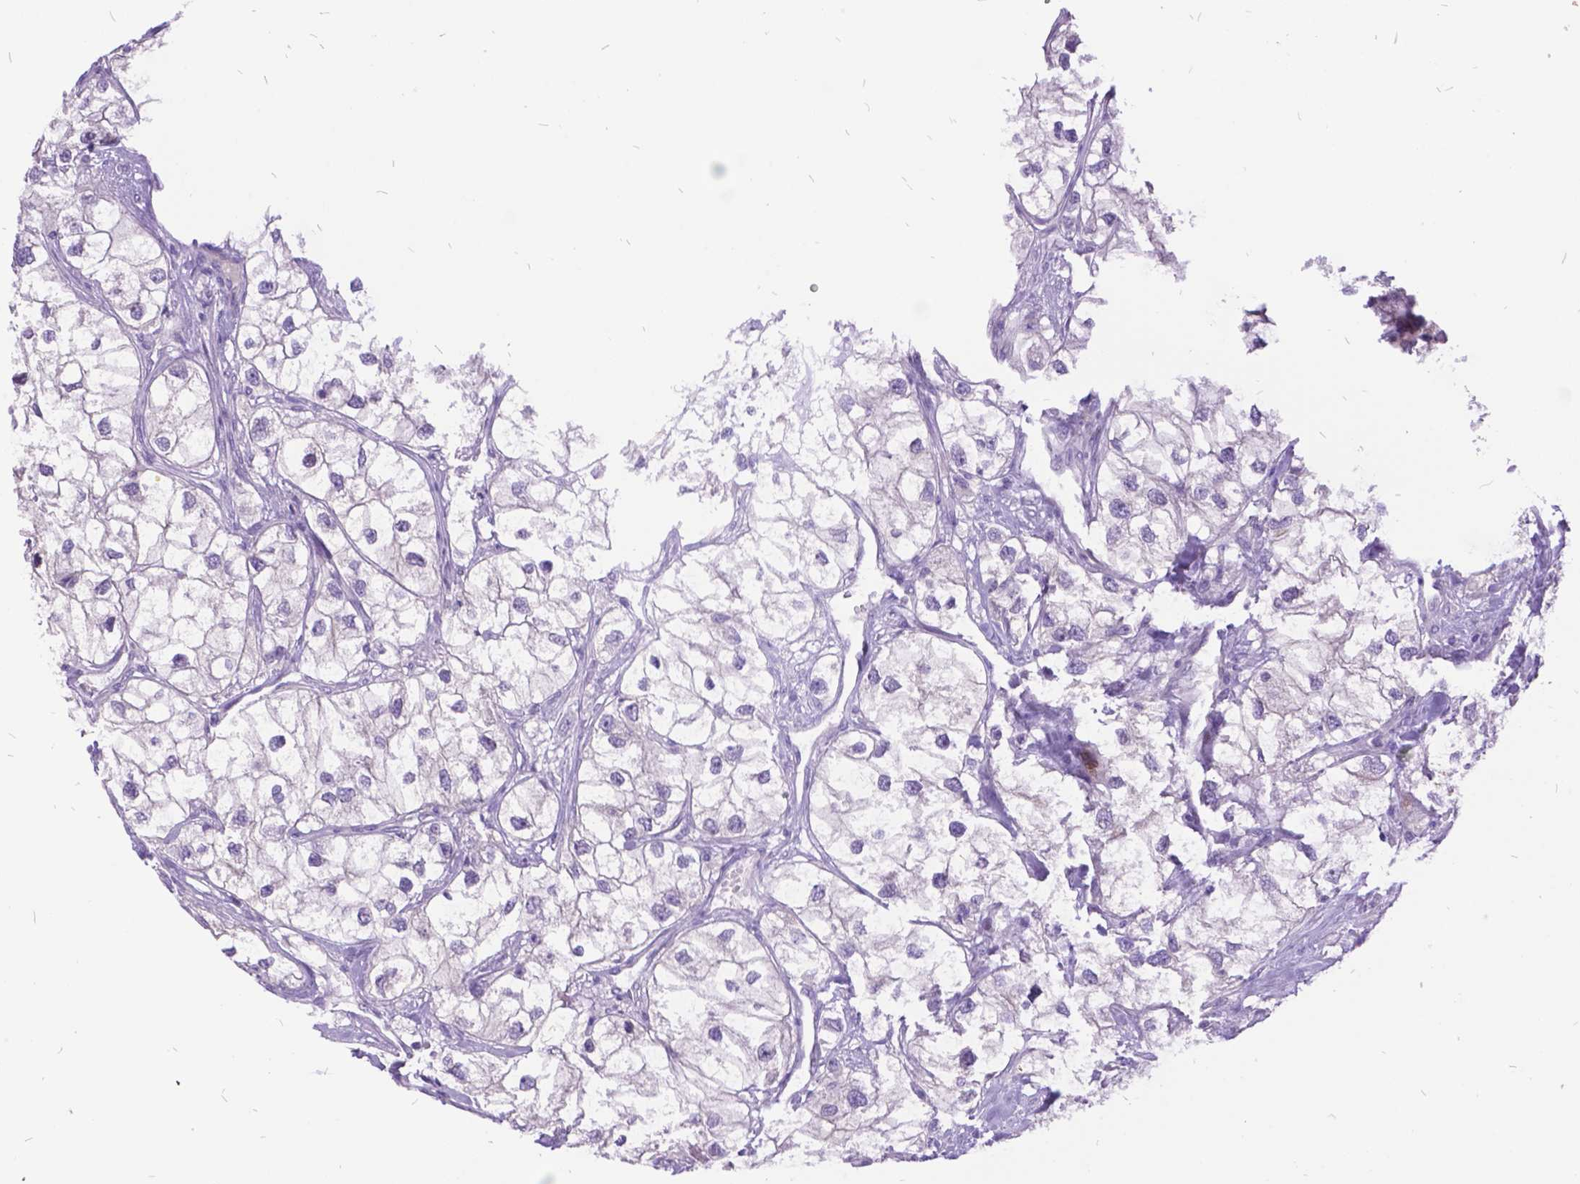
{"staining": {"intensity": "negative", "quantity": "none", "location": "none"}, "tissue": "renal cancer", "cell_type": "Tumor cells", "image_type": "cancer", "snomed": [{"axis": "morphology", "description": "Adenocarcinoma, NOS"}, {"axis": "topography", "description": "Kidney"}], "caption": "Histopathology image shows no protein expression in tumor cells of renal cancer (adenocarcinoma) tissue.", "gene": "ITGB6", "patient": {"sex": "male", "age": 59}}